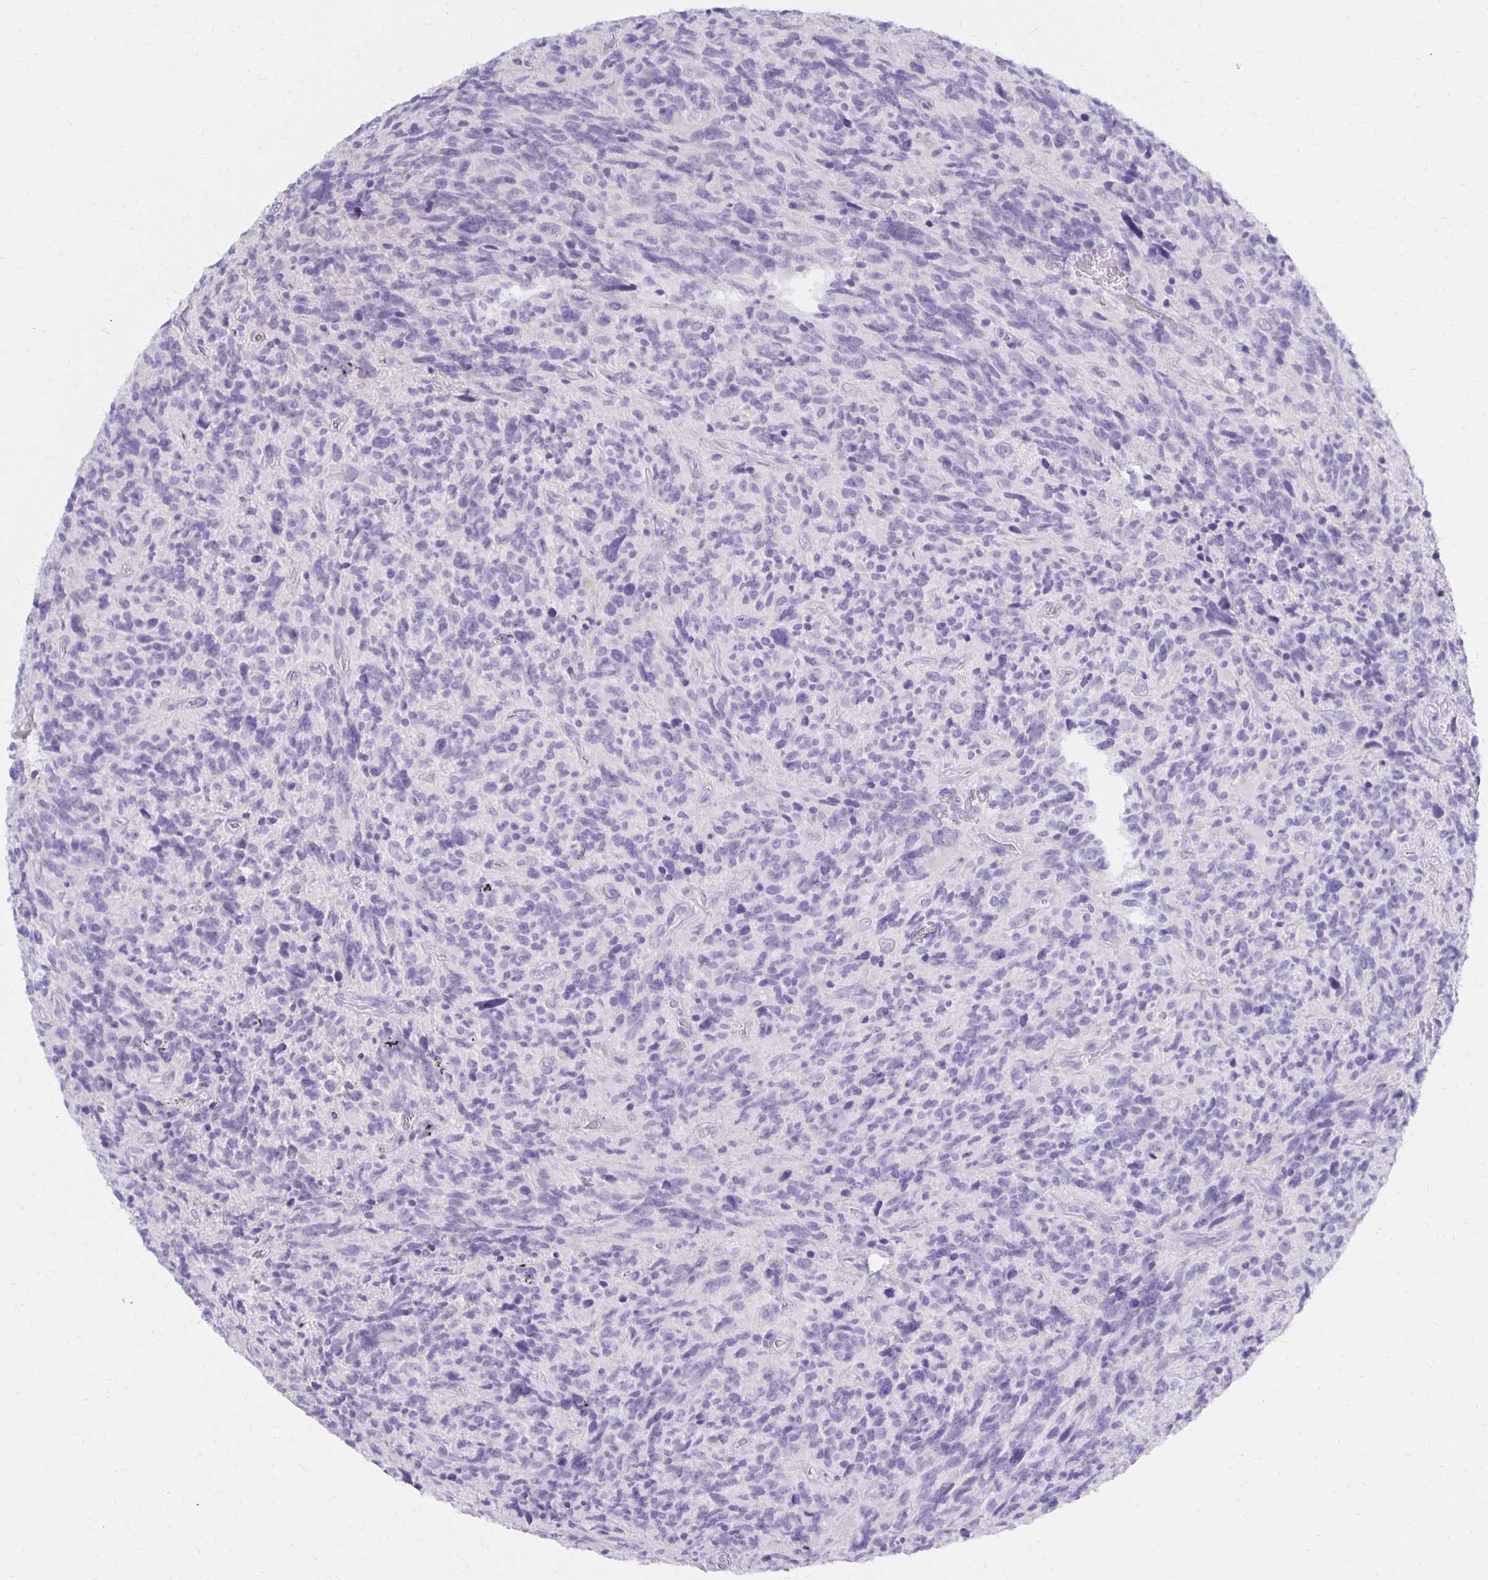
{"staining": {"intensity": "negative", "quantity": "none", "location": "none"}, "tissue": "glioma", "cell_type": "Tumor cells", "image_type": "cancer", "snomed": [{"axis": "morphology", "description": "Glioma, malignant, High grade"}, {"axis": "topography", "description": "Brain"}], "caption": "Immunohistochemistry image of neoplastic tissue: glioma stained with DAB shows no significant protein staining in tumor cells. (DAB IHC, high magnification).", "gene": "FNTB", "patient": {"sex": "male", "age": 46}}